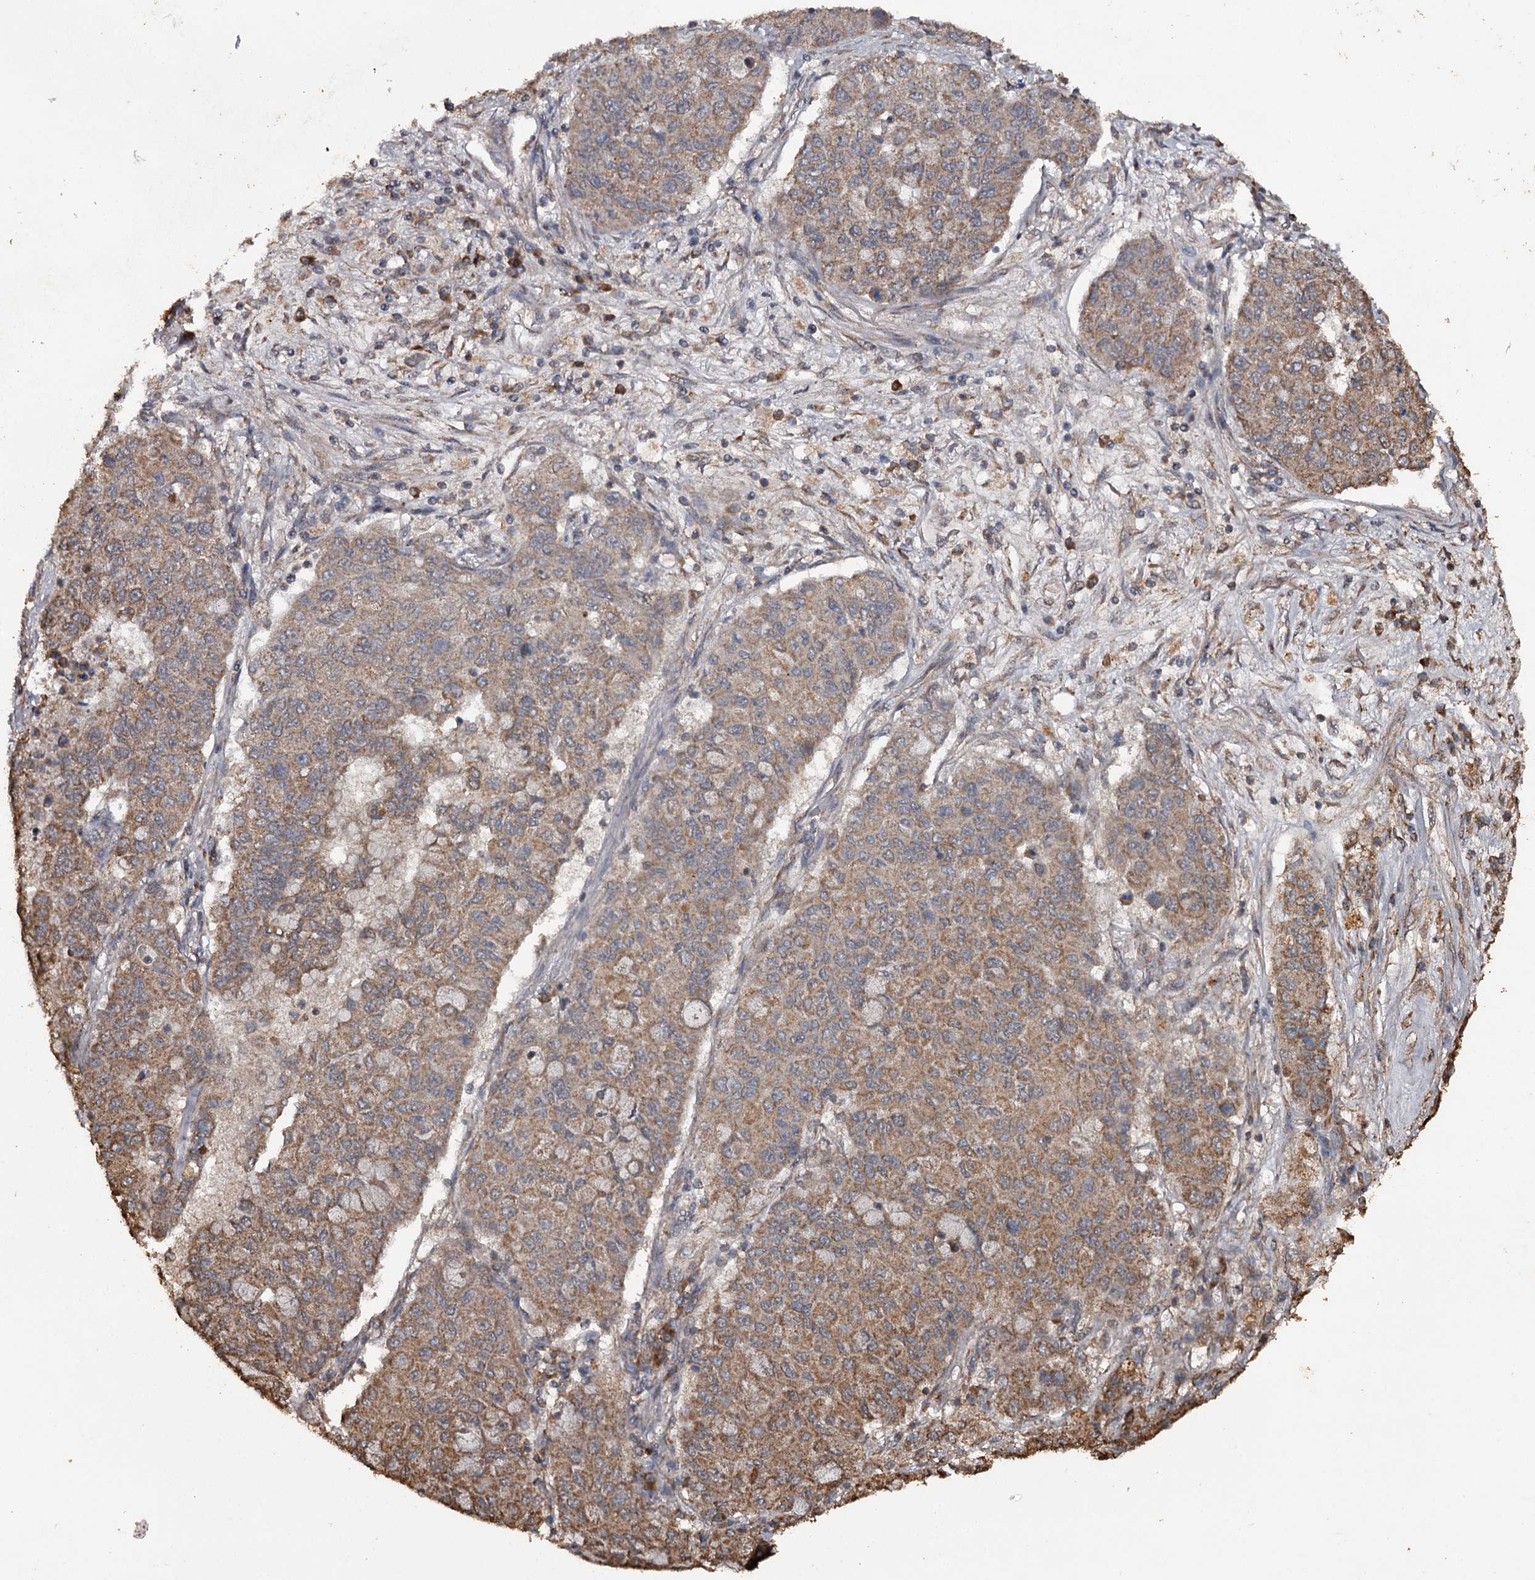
{"staining": {"intensity": "moderate", "quantity": ">75%", "location": "cytoplasmic/membranous"}, "tissue": "lung cancer", "cell_type": "Tumor cells", "image_type": "cancer", "snomed": [{"axis": "morphology", "description": "Squamous cell carcinoma, NOS"}, {"axis": "topography", "description": "Lung"}], "caption": "The histopathology image demonstrates a brown stain indicating the presence of a protein in the cytoplasmic/membranous of tumor cells in lung cancer (squamous cell carcinoma).", "gene": "WIPI1", "patient": {"sex": "male", "age": 74}}